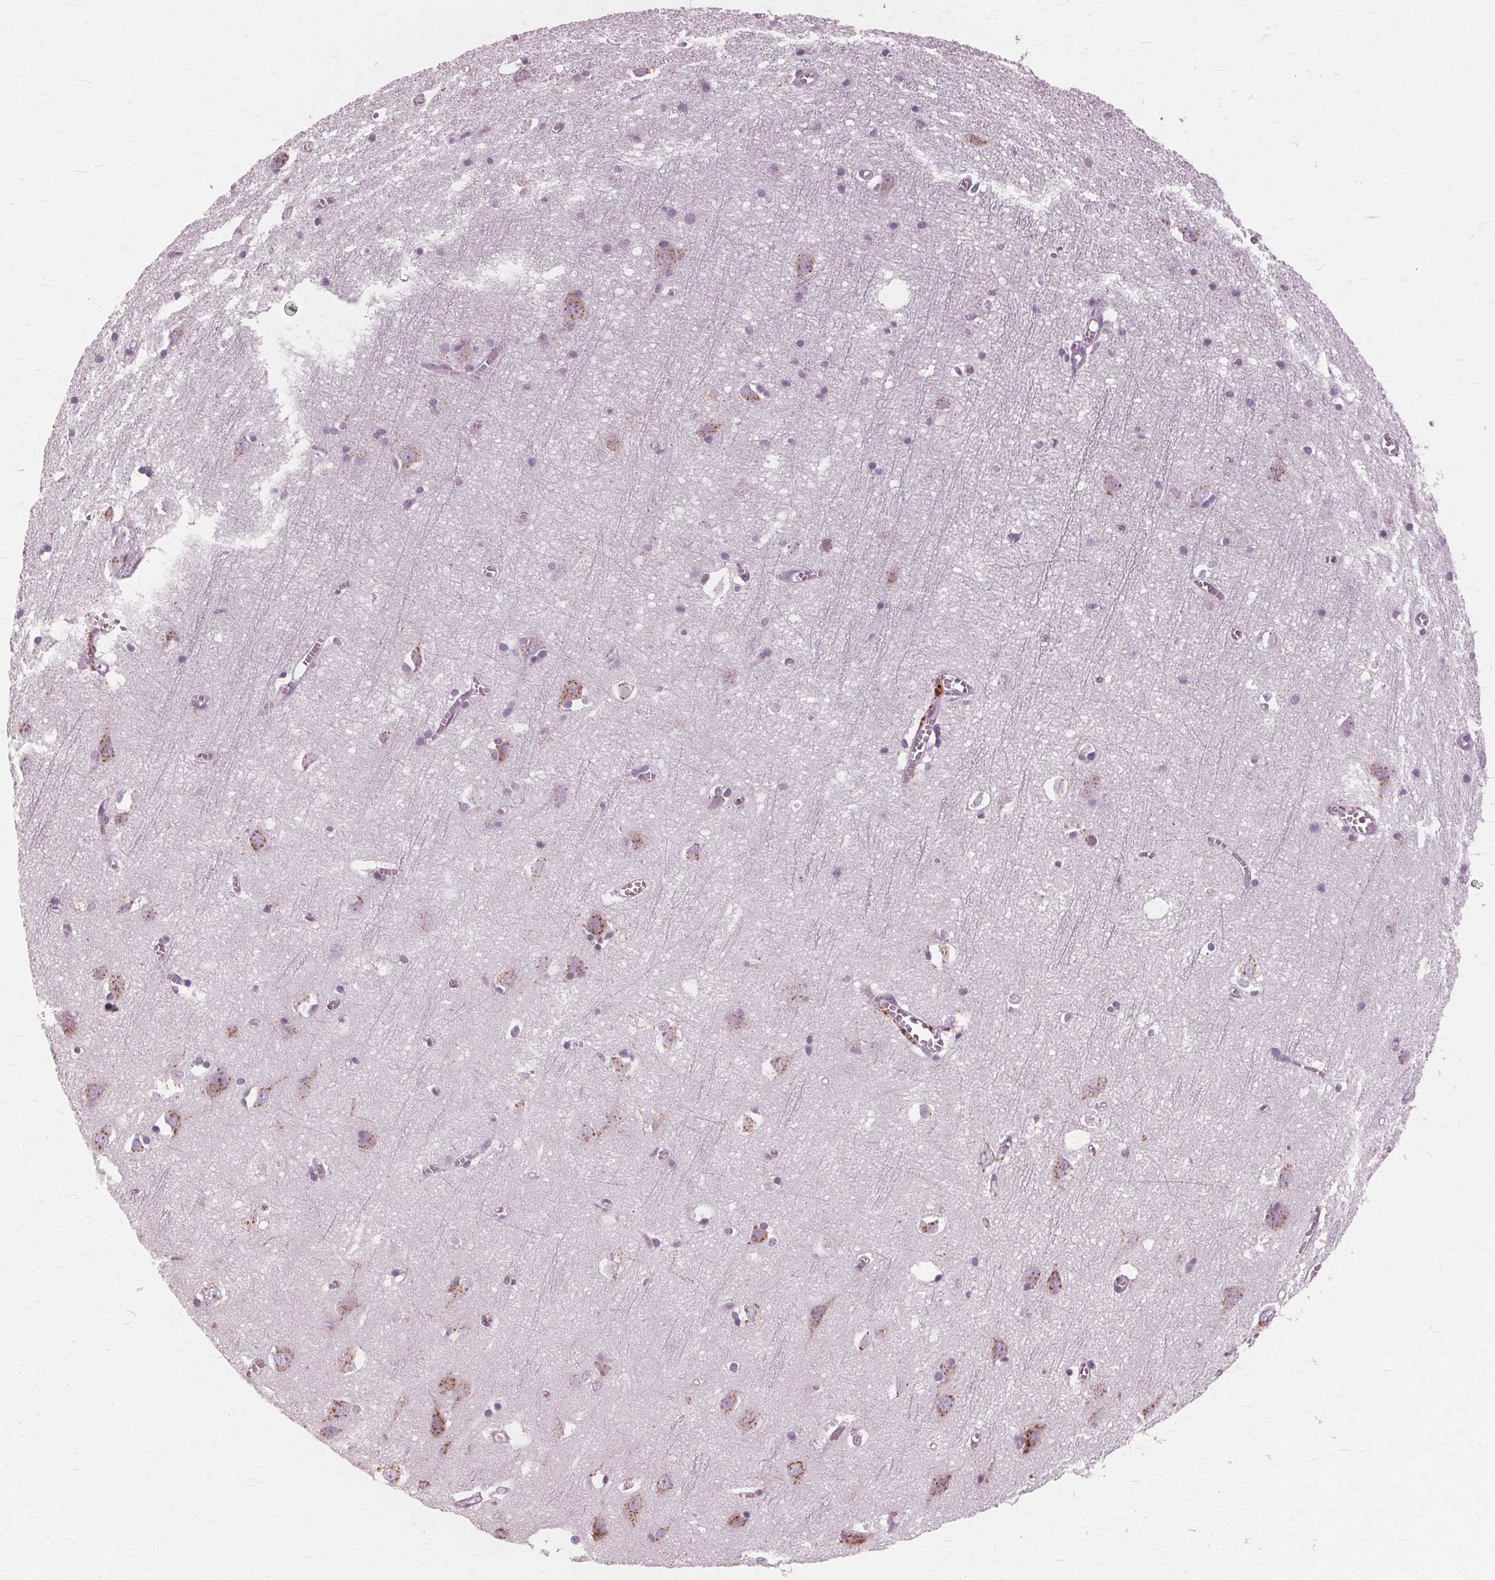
{"staining": {"intensity": "negative", "quantity": "none", "location": "none"}, "tissue": "cerebral cortex", "cell_type": "Endothelial cells", "image_type": "normal", "snomed": [{"axis": "morphology", "description": "Normal tissue, NOS"}, {"axis": "topography", "description": "Cerebral cortex"}], "caption": "Immunohistochemistry histopathology image of unremarkable cerebral cortex: human cerebral cortex stained with DAB (3,3'-diaminobenzidine) displays no significant protein staining in endothelial cells.", "gene": "DNASE2", "patient": {"sex": "male", "age": 70}}